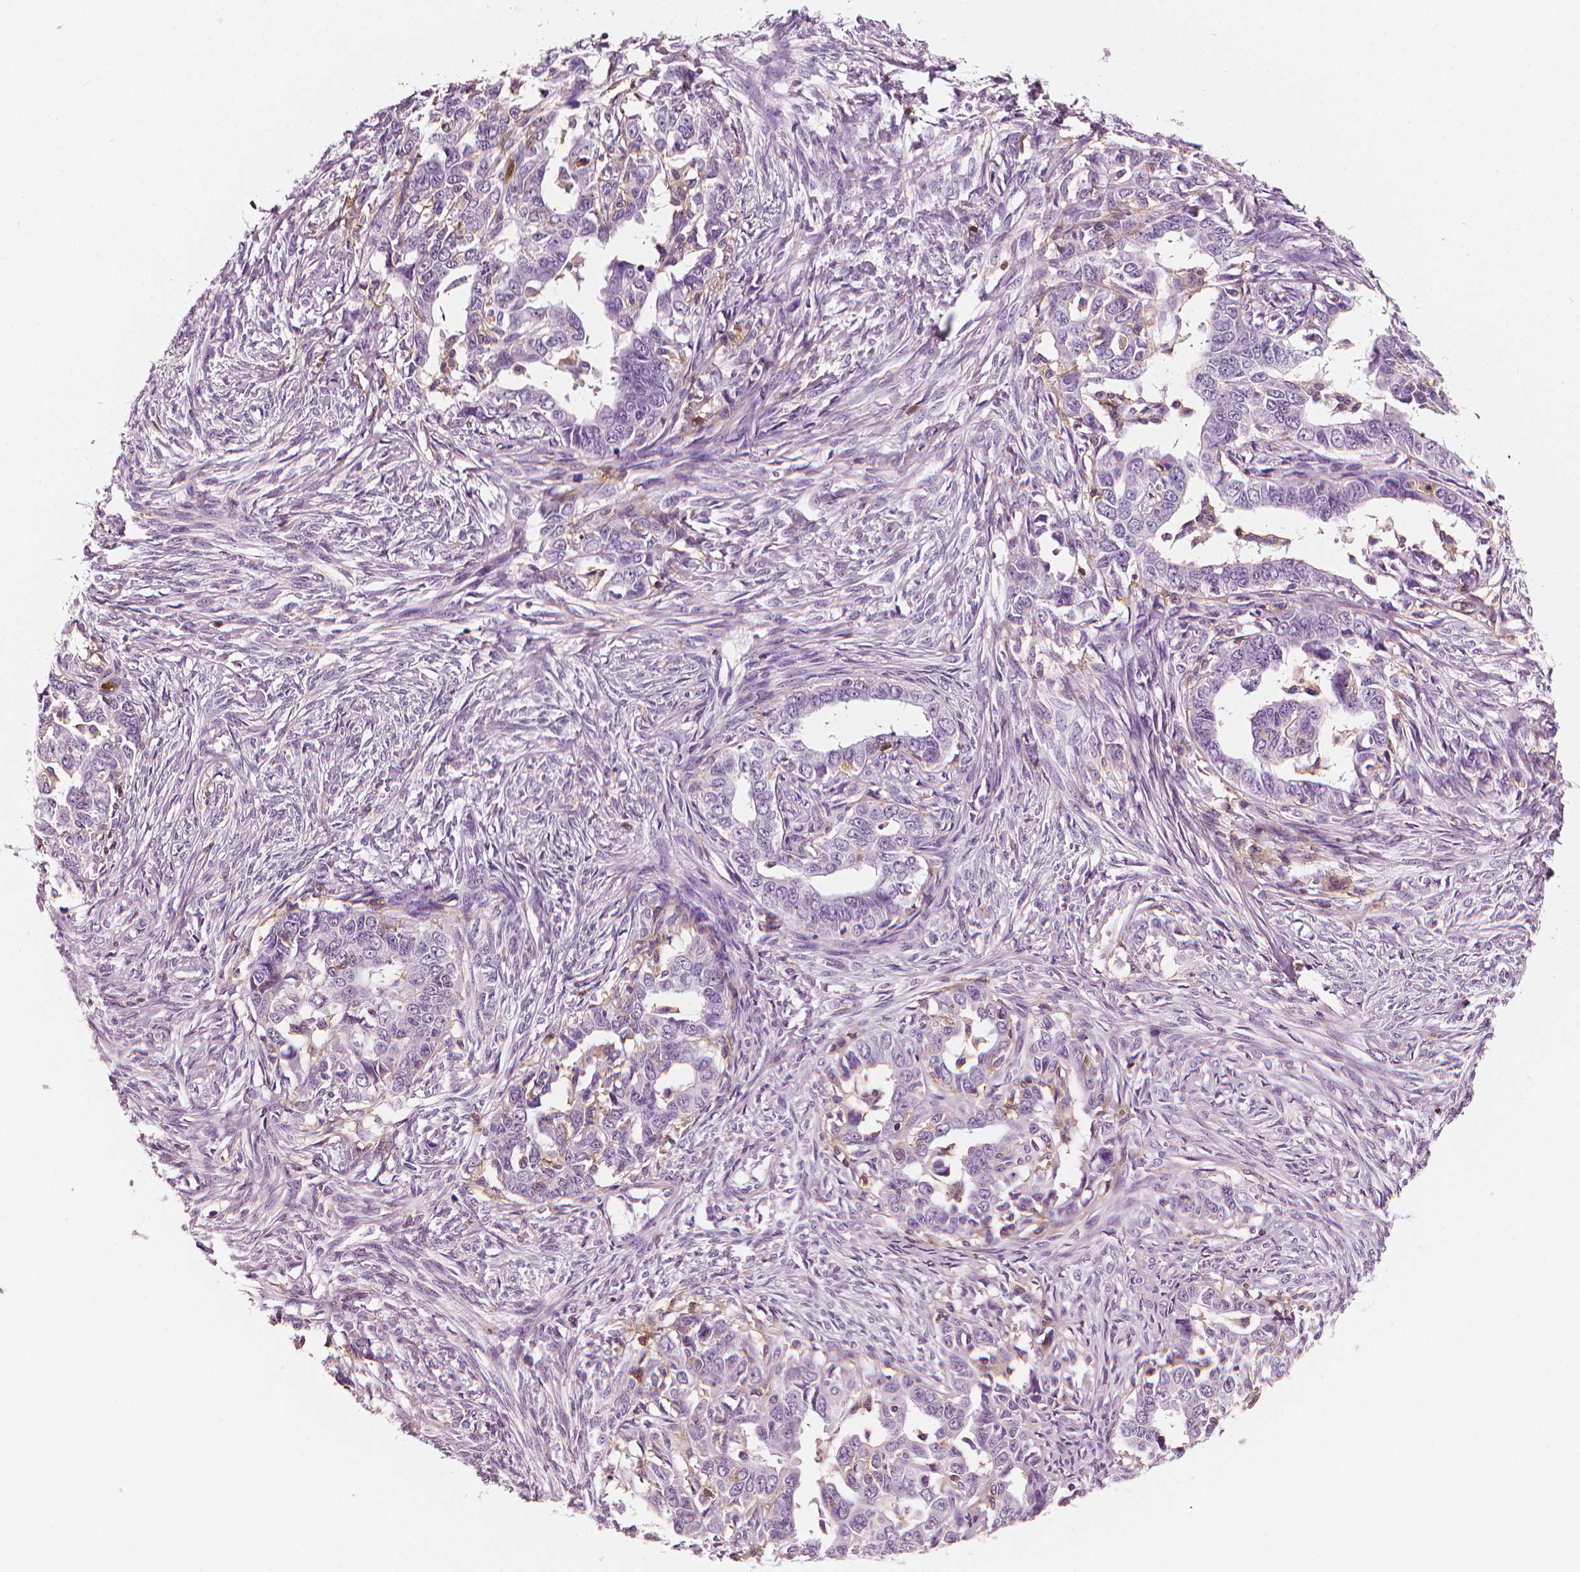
{"staining": {"intensity": "negative", "quantity": "none", "location": "none"}, "tissue": "ovarian cancer", "cell_type": "Tumor cells", "image_type": "cancer", "snomed": [{"axis": "morphology", "description": "Cystadenocarcinoma, serous, NOS"}, {"axis": "topography", "description": "Ovary"}], "caption": "Photomicrograph shows no significant protein staining in tumor cells of ovarian serous cystadenocarcinoma.", "gene": "PTPRC", "patient": {"sex": "female", "age": 69}}